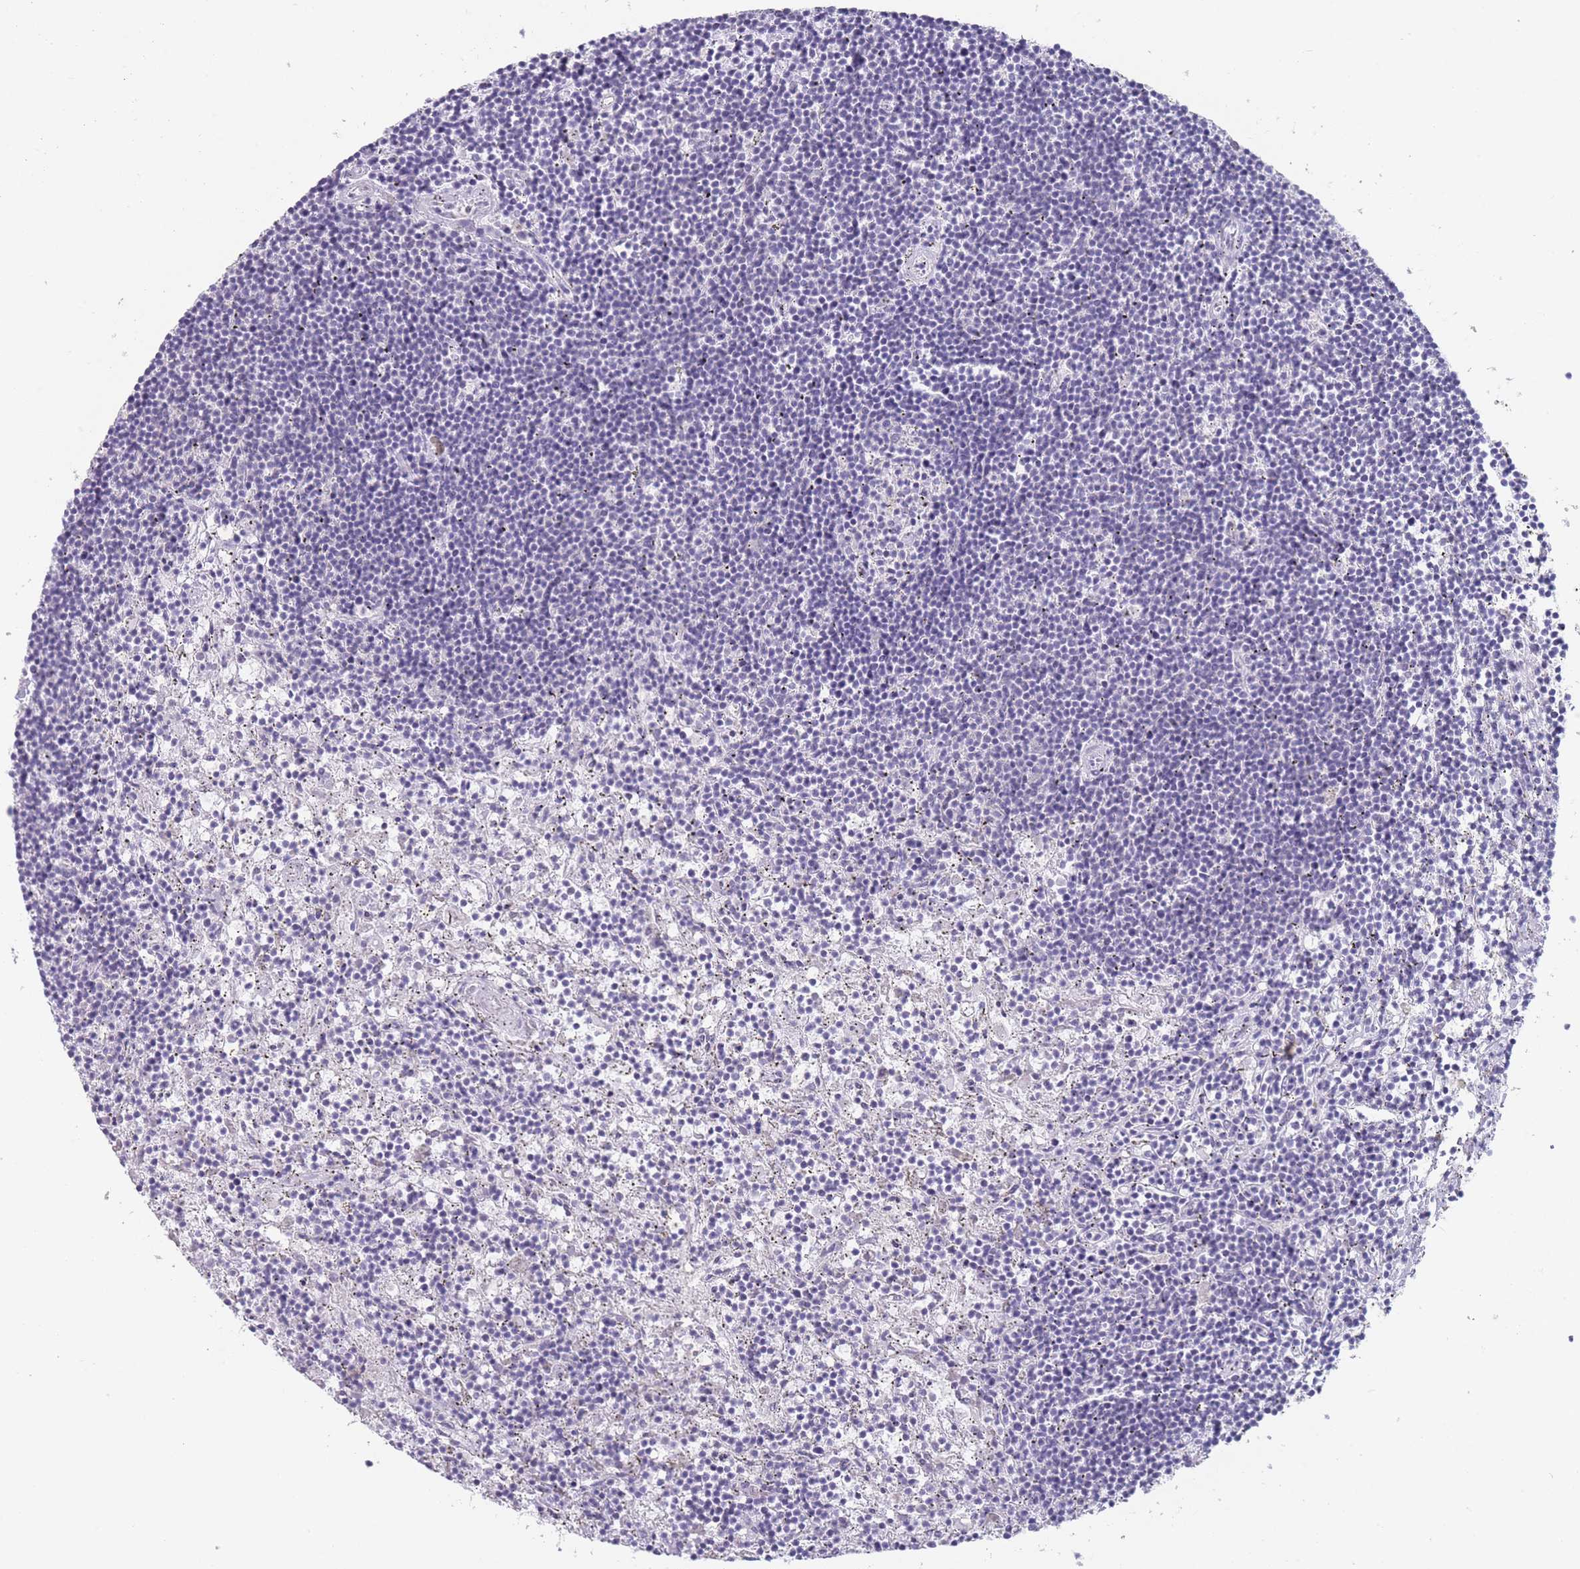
{"staining": {"intensity": "negative", "quantity": "none", "location": "none"}, "tissue": "lymphoma", "cell_type": "Tumor cells", "image_type": "cancer", "snomed": [{"axis": "morphology", "description": "Malignant lymphoma, non-Hodgkin's type, Low grade"}, {"axis": "topography", "description": "Spleen"}], "caption": "A micrograph of human lymphoma is negative for staining in tumor cells. (DAB (3,3'-diaminobenzidine) IHC visualized using brightfield microscopy, high magnification).", "gene": "PAIP2B", "patient": {"sex": "male", "age": 76}}